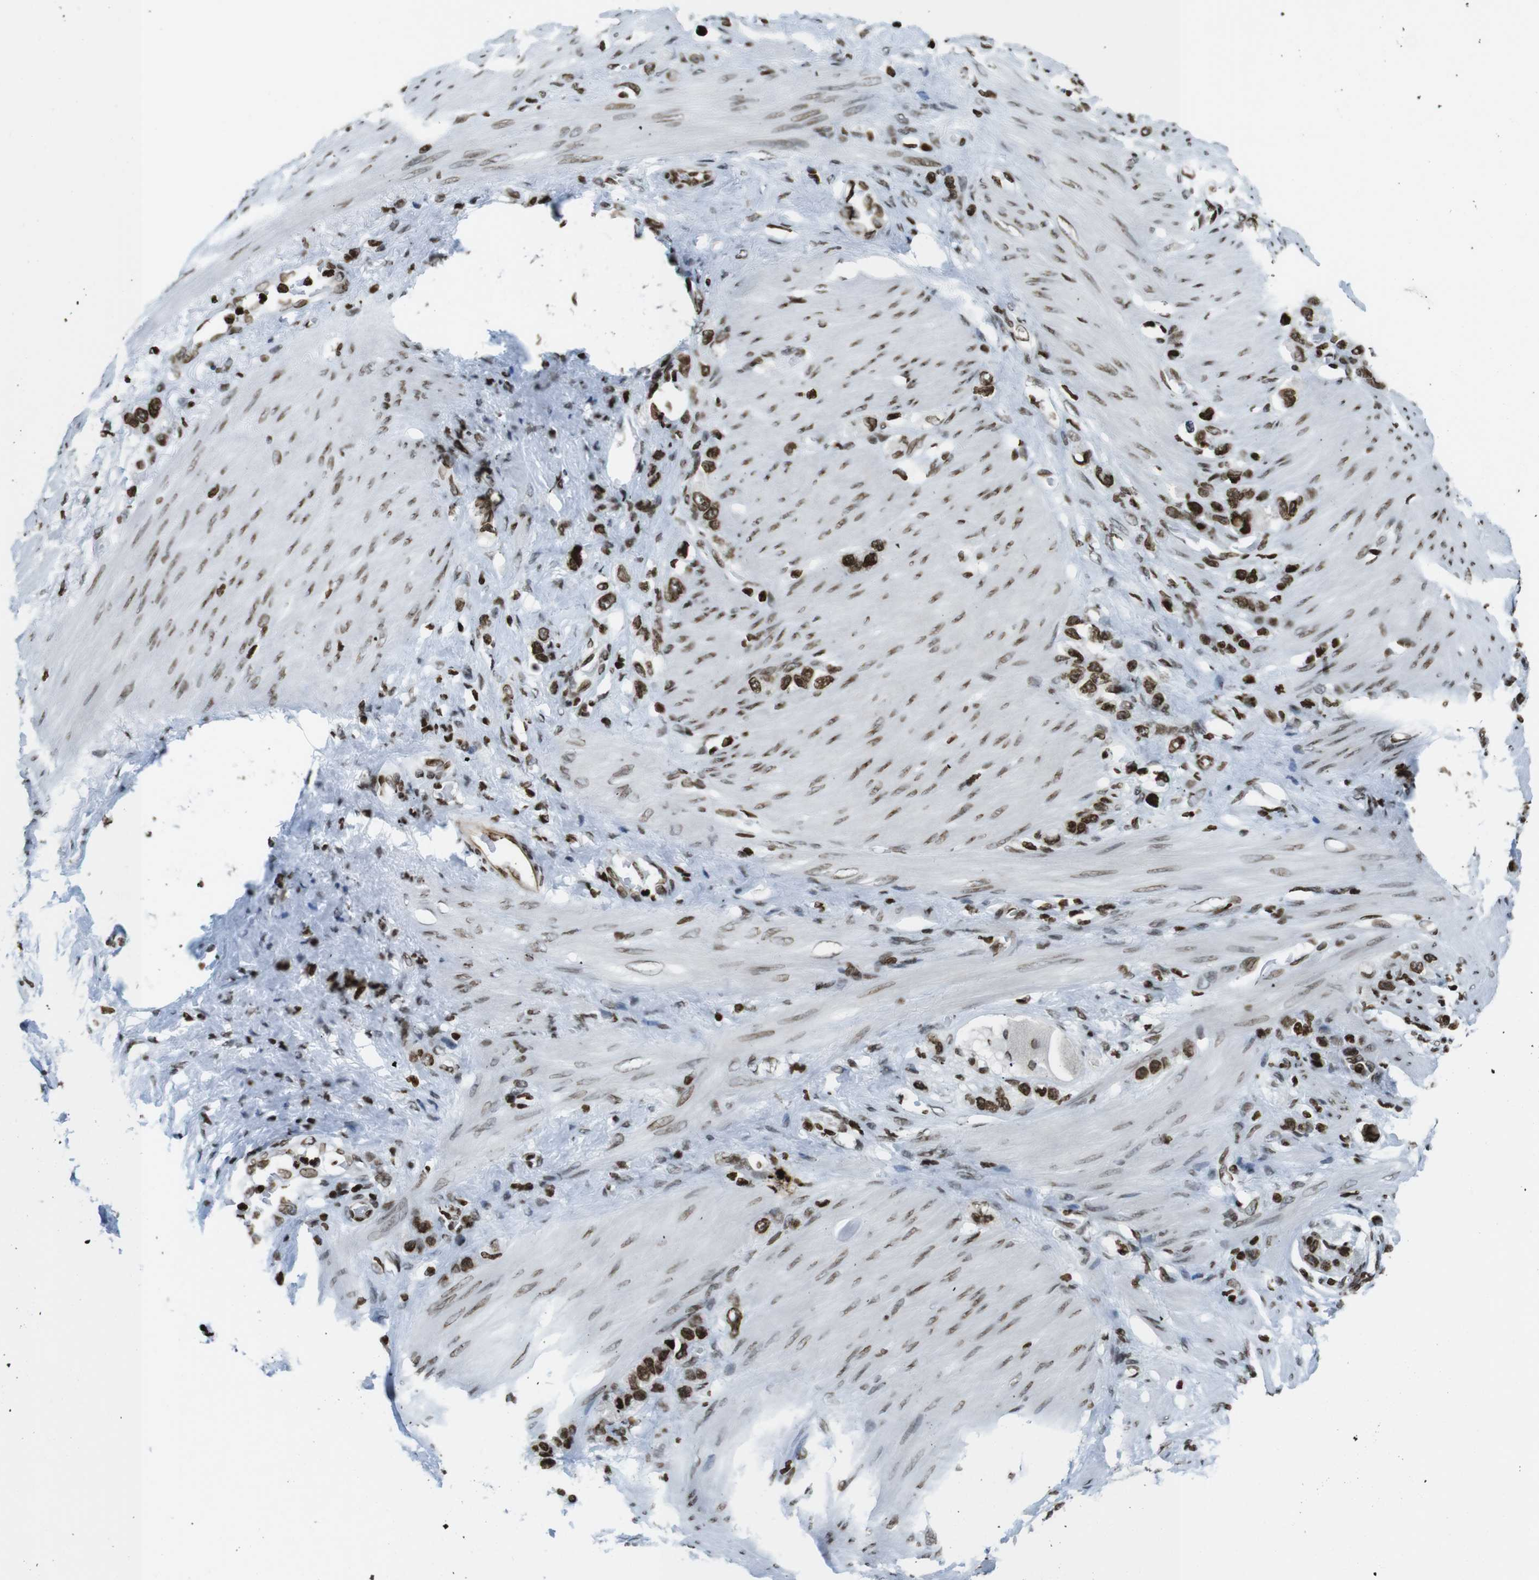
{"staining": {"intensity": "strong", "quantity": ">75%", "location": "nuclear"}, "tissue": "stomach cancer", "cell_type": "Tumor cells", "image_type": "cancer", "snomed": [{"axis": "morphology", "description": "Adenocarcinoma, NOS"}, {"axis": "morphology", "description": "Adenocarcinoma, High grade"}, {"axis": "topography", "description": "Stomach, upper"}, {"axis": "topography", "description": "Stomach, lower"}], "caption": "Immunohistochemistry (IHC) (DAB) staining of adenocarcinoma (stomach) displays strong nuclear protein expression in about >75% of tumor cells.", "gene": "H2AC8", "patient": {"sex": "female", "age": 65}}